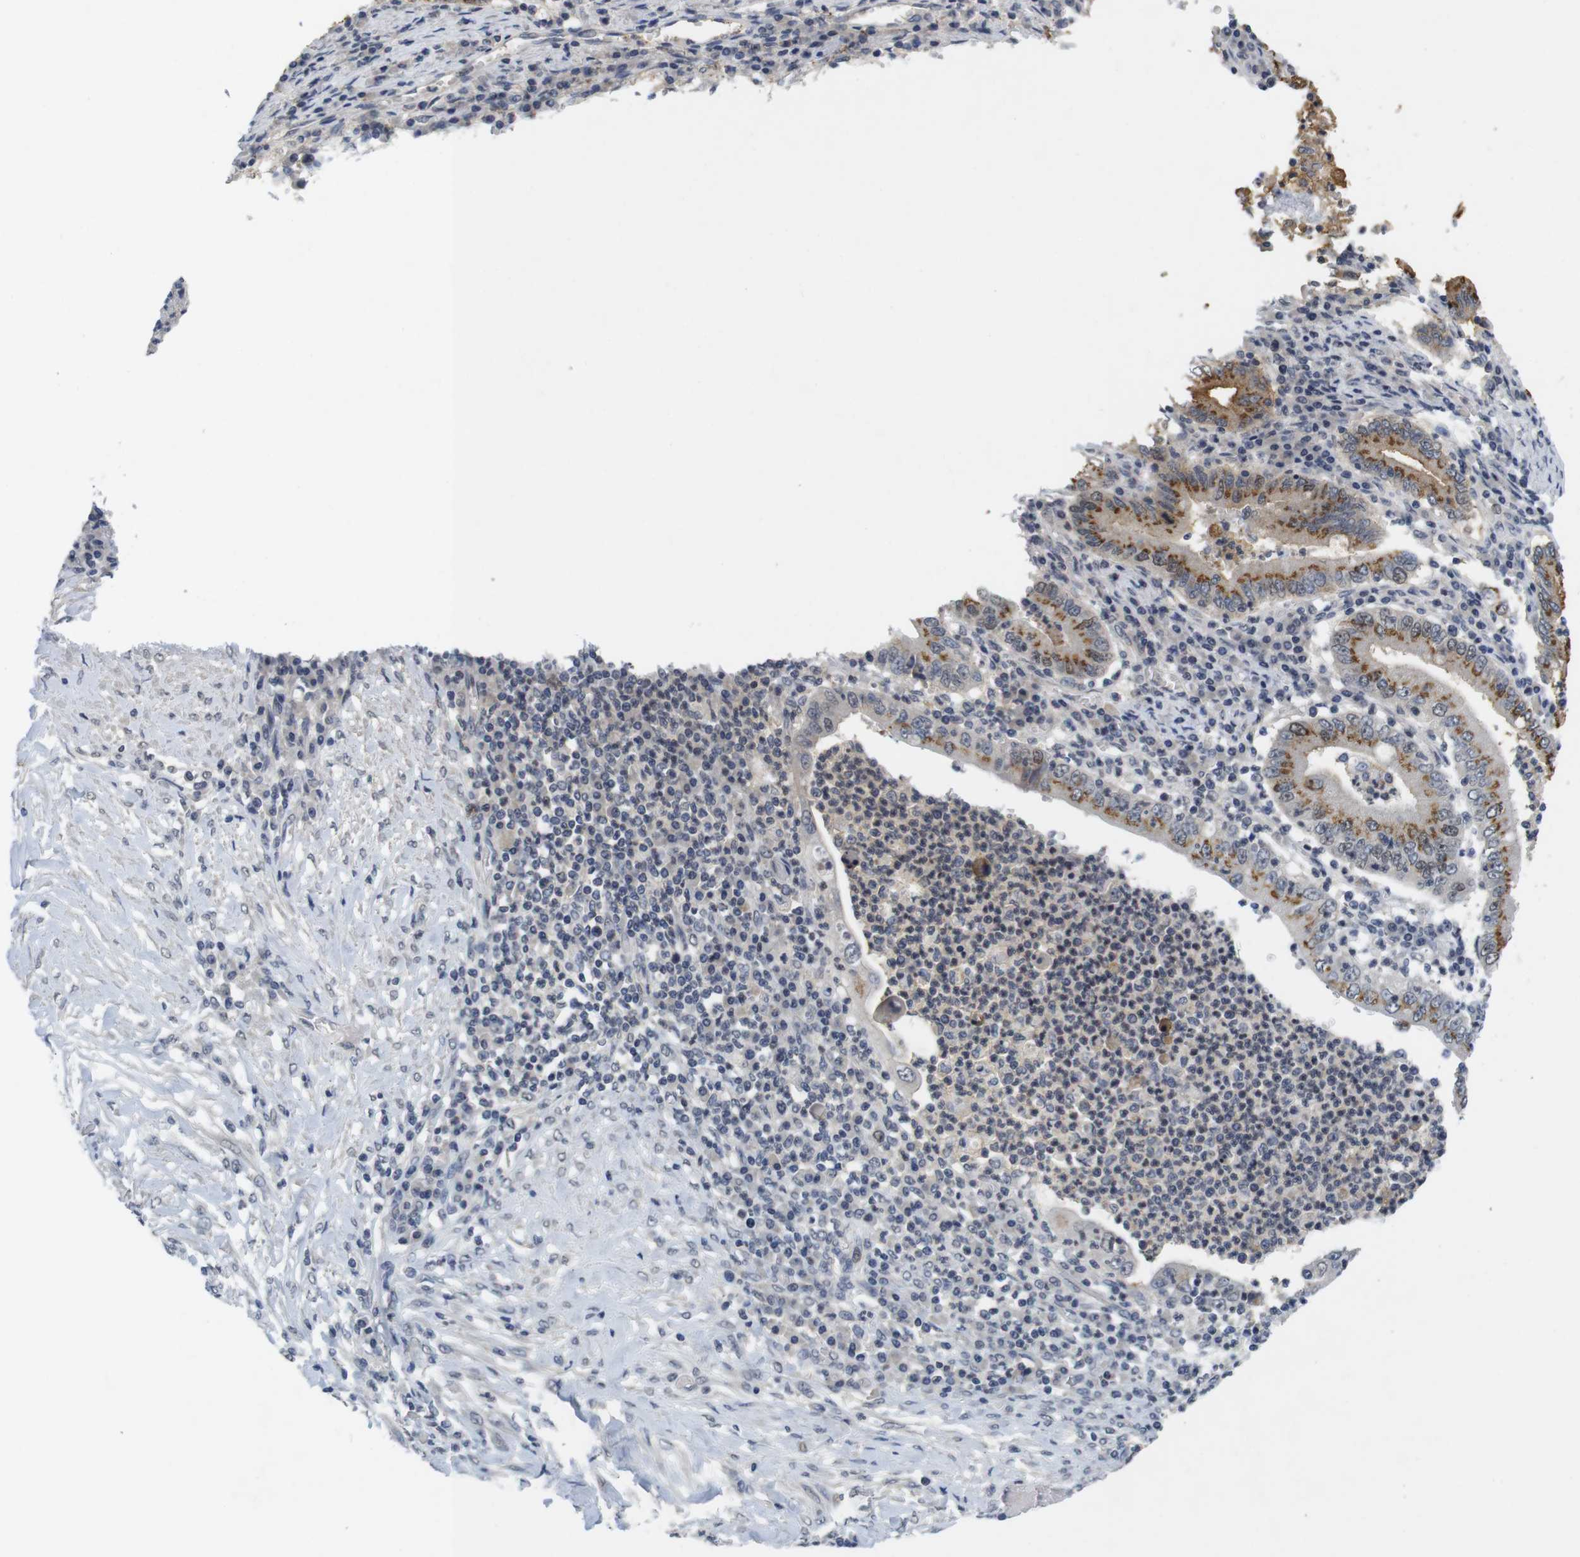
{"staining": {"intensity": "moderate", "quantity": ">75%", "location": "cytoplasmic/membranous"}, "tissue": "stomach cancer", "cell_type": "Tumor cells", "image_type": "cancer", "snomed": [{"axis": "morphology", "description": "Normal tissue, NOS"}, {"axis": "morphology", "description": "Adenocarcinoma, NOS"}, {"axis": "topography", "description": "Esophagus"}, {"axis": "topography", "description": "Stomach, upper"}, {"axis": "topography", "description": "Peripheral nerve tissue"}], "caption": "Protein analysis of stomach cancer (adenocarcinoma) tissue shows moderate cytoplasmic/membranous expression in about >75% of tumor cells. (DAB IHC, brown staining for protein, blue staining for nuclei).", "gene": "SKP2", "patient": {"sex": "male", "age": 62}}